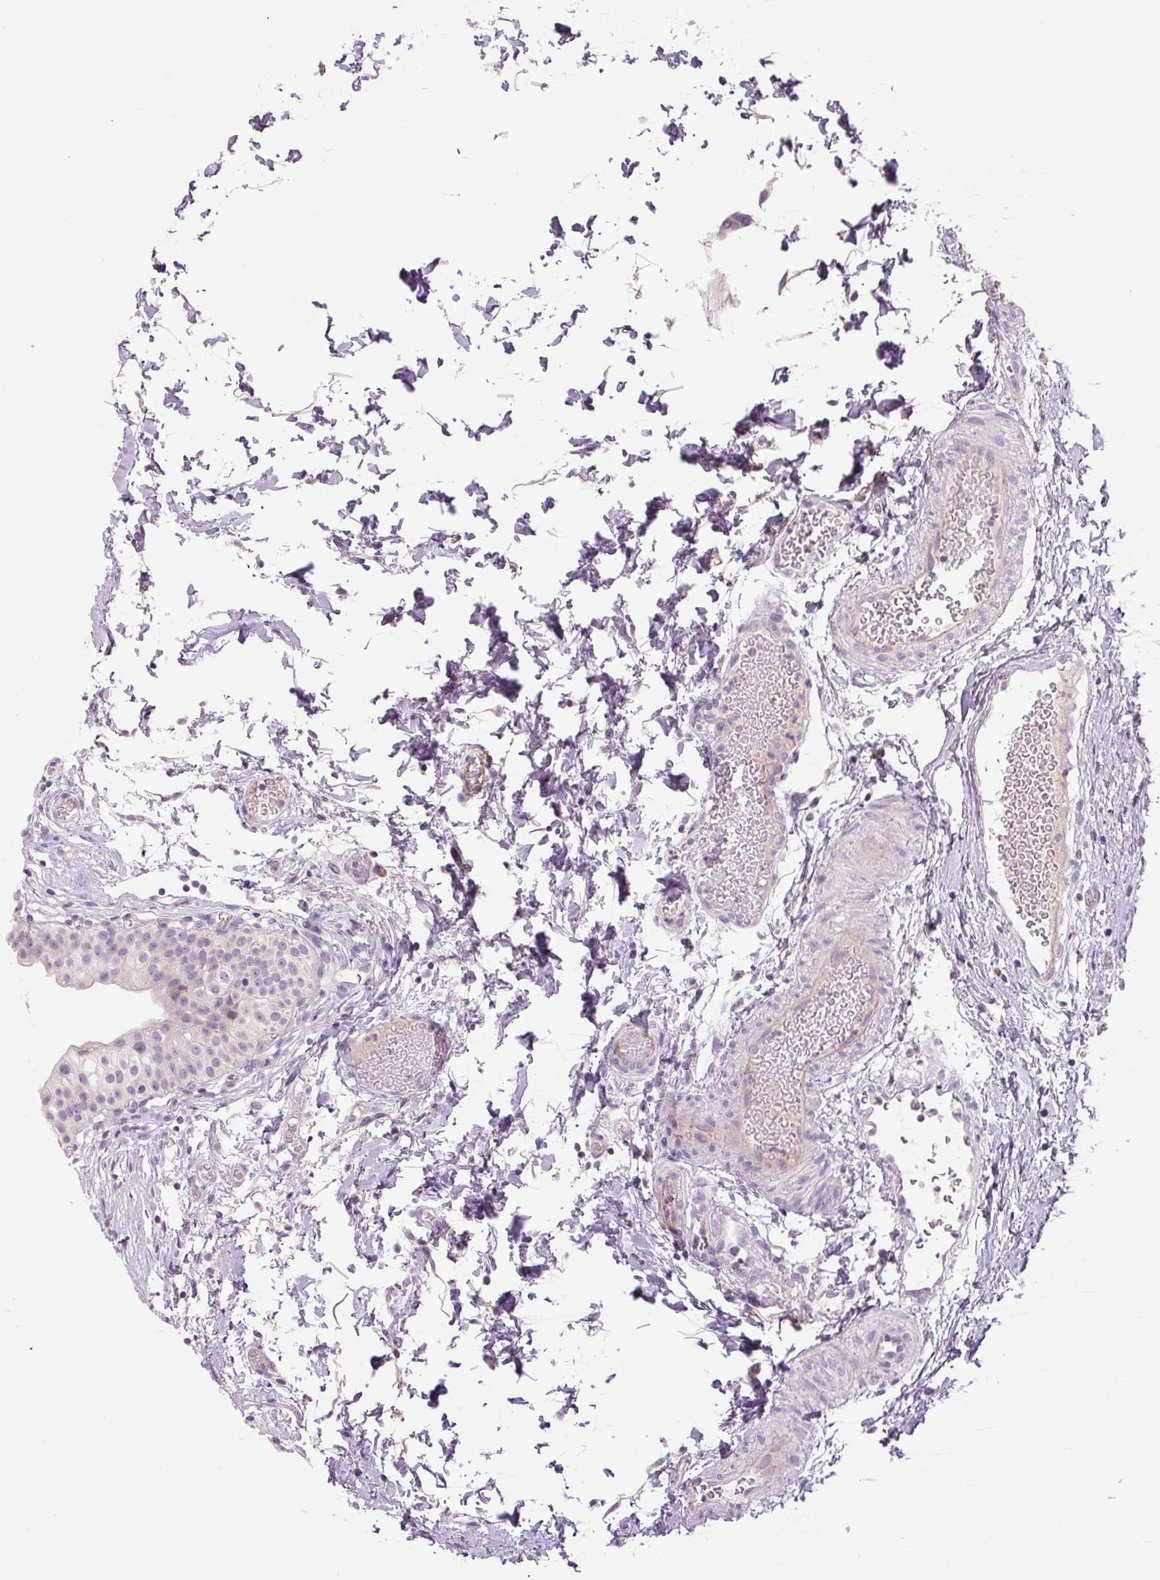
{"staining": {"intensity": "negative", "quantity": "none", "location": "none"}, "tissue": "urinary bladder", "cell_type": "Urothelial cells", "image_type": "normal", "snomed": [{"axis": "morphology", "description": "Normal tissue, NOS"}, {"axis": "topography", "description": "Urinary bladder"}, {"axis": "topography", "description": "Peripheral nerve tissue"}], "caption": "Immunohistochemical staining of normal human urinary bladder exhibits no significant positivity in urothelial cells.", "gene": "TMEM100", "patient": {"sex": "male", "age": 55}}